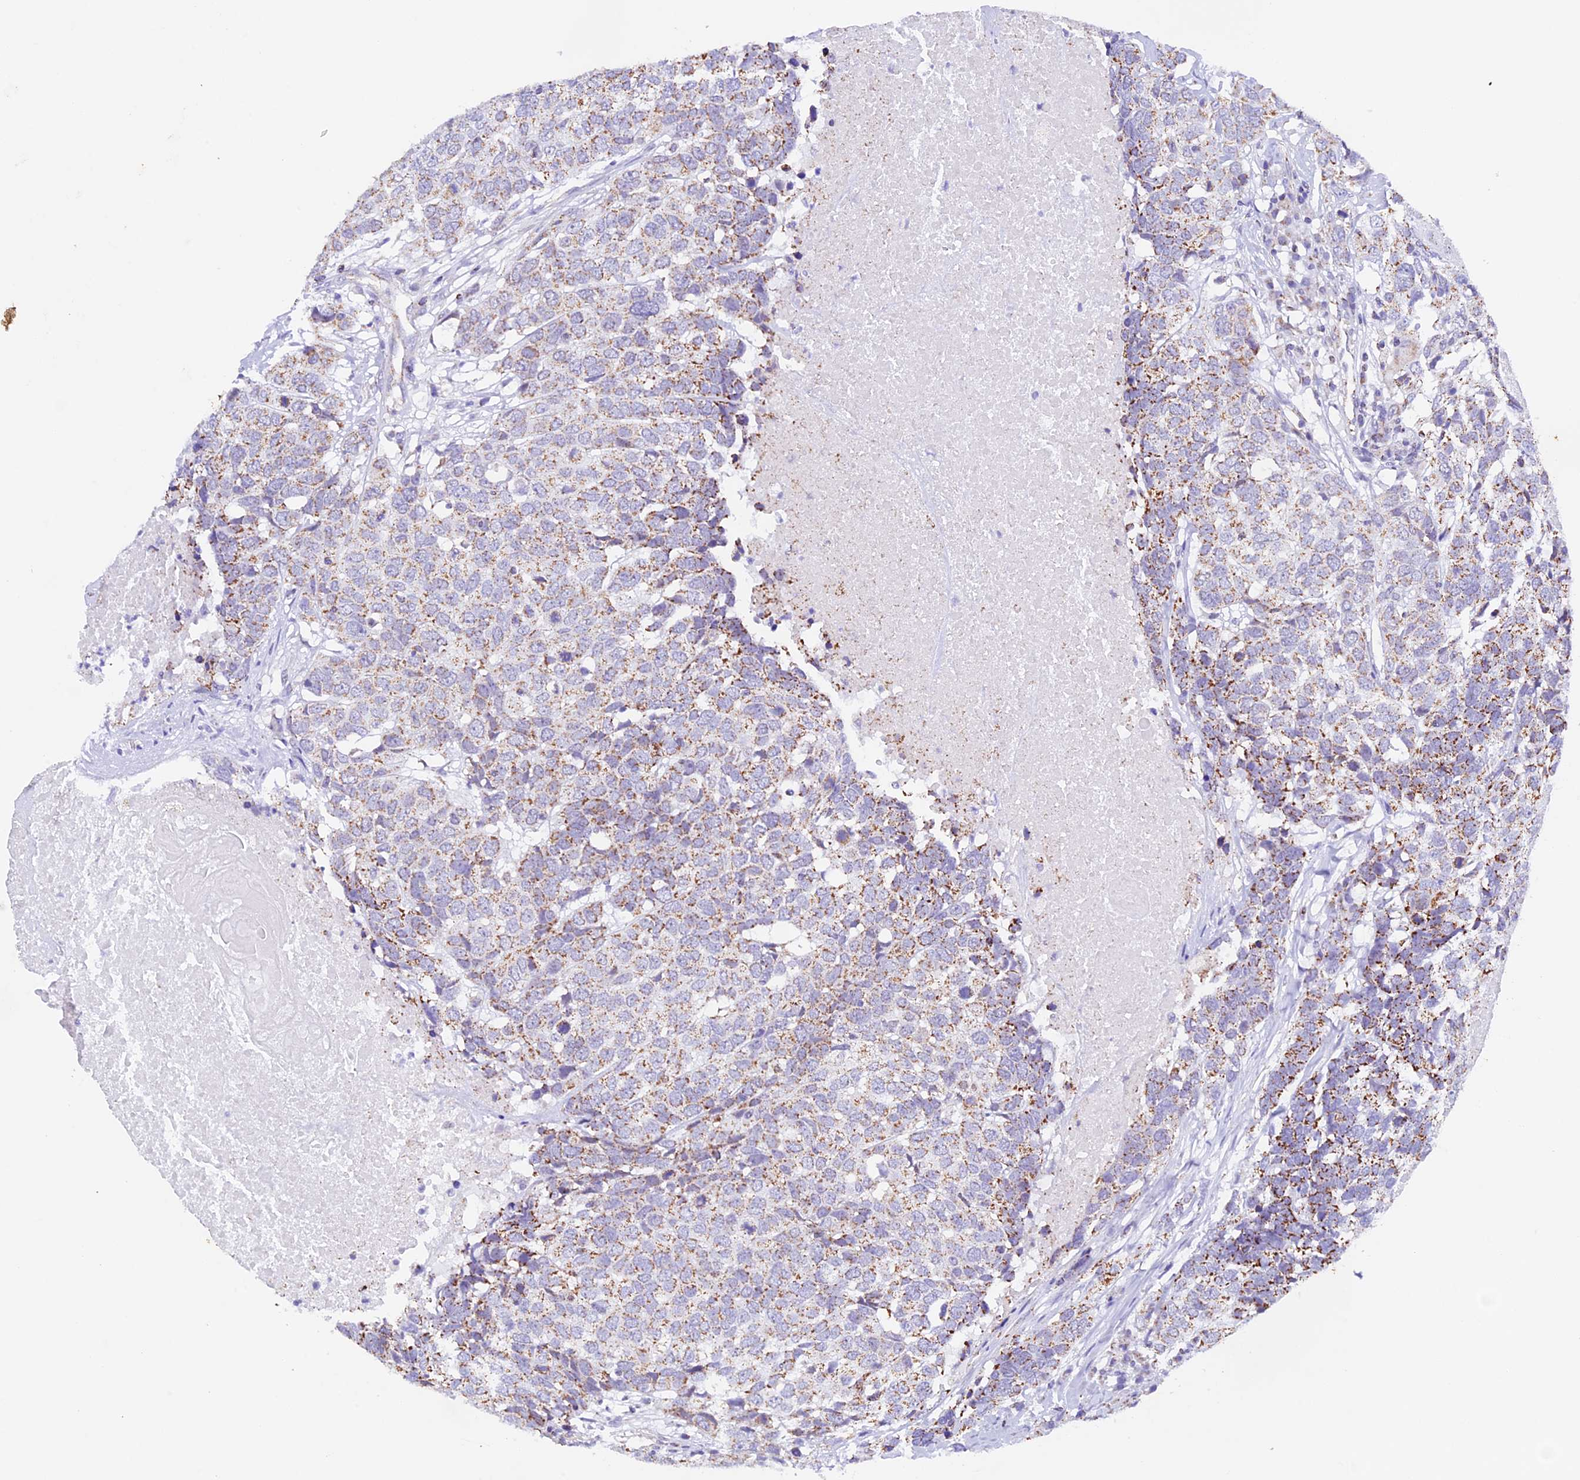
{"staining": {"intensity": "weak", "quantity": ">75%", "location": "cytoplasmic/membranous"}, "tissue": "head and neck cancer", "cell_type": "Tumor cells", "image_type": "cancer", "snomed": [{"axis": "morphology", "description": "Squamous cell carcinoma, NOS"}, {"axis": "topography", "description": "Head-Neck"}], "caption": "The image reveals immunohistochemical staining of head and neck cancer (squamous cell carcinoma). There is weak cytoplasmic/membranous positivity is seen in approximately >75% of tumor cells. The staining is performed using DAB (3,3'-diaminobenzidine) brown chromogen to label protein expression. The nuclei are counter-stained blue using hematoxylin.", "gene": "TFAM", "patient": {"sex": "male", "age": 66}}